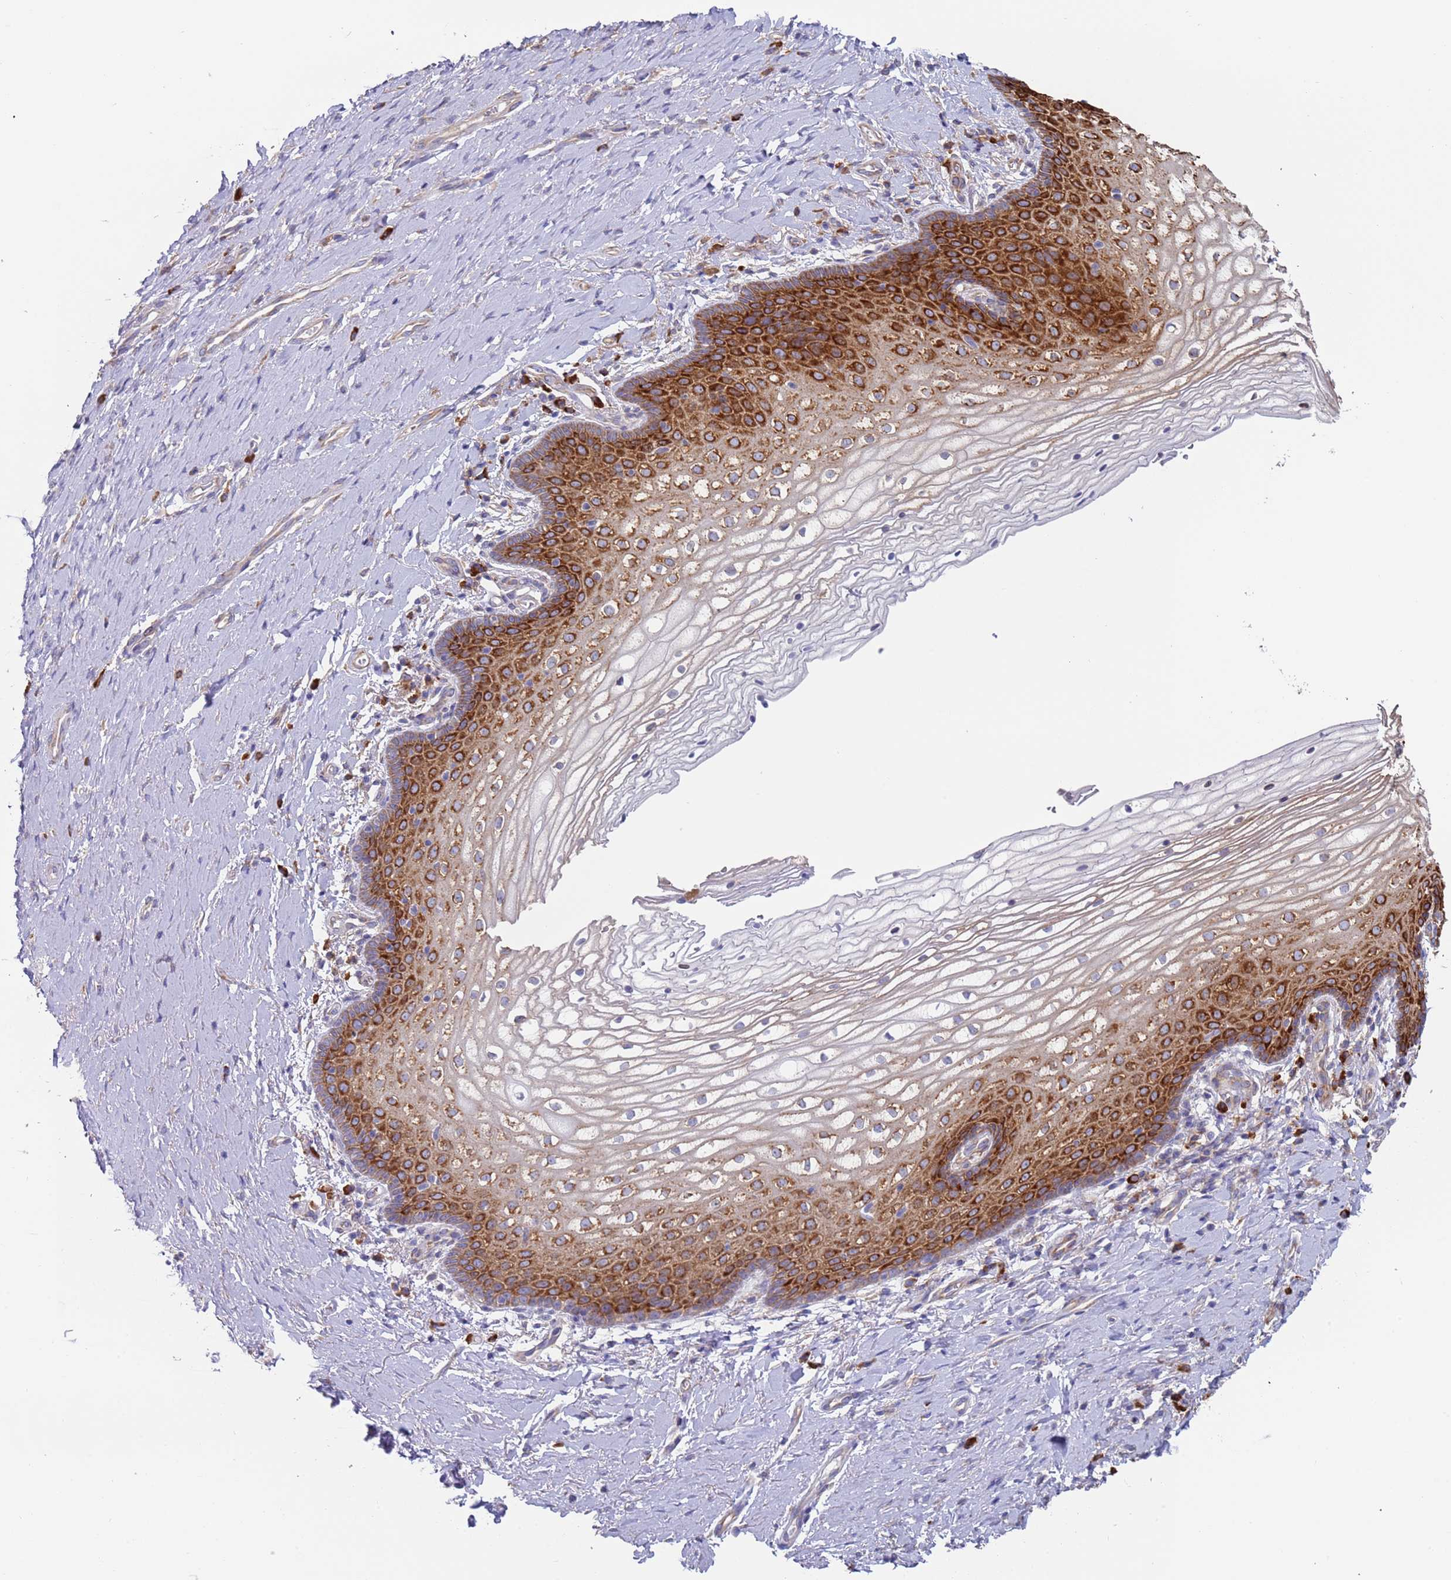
{"staining": {"intensity": "strong", "quantity": "25%-75%", "location": "cytoplasmic/membranous"}, "tissue": "vagina", "cell_type": "Squamous epithelial cells", "image_type": "normal", "snomed": [{"axis": "morphology", "description": "Normal tissue, NOS"}, {"axis": "topography", "description": "Vagina"}], "caption": "About 25%-75% of squamous epithelial cells in normal vagina display strong cytoplasmic/membranous protein staining as visualized by brown immunohistochemical staining.", "gene": "ENSG00000286098", "patient": {"sex": "female", "age": 60}}